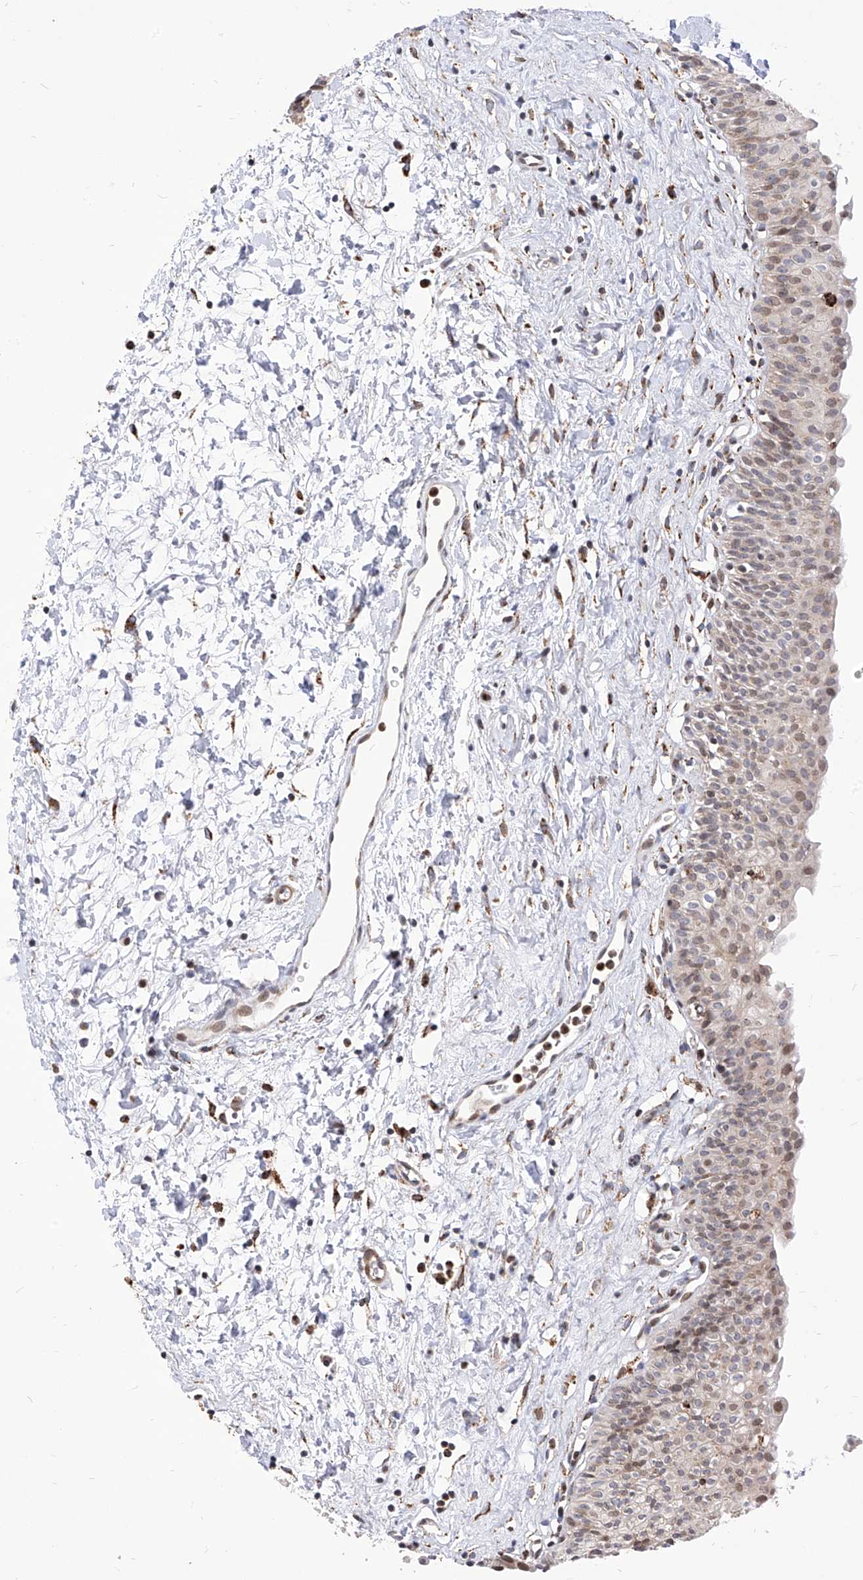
{"staining": {"intensity": "moderate", "quantity": "<25%", "location": "cytoplasmic/membranous"}, "tissue": "urinary bladder", "cell_type": "Urothelial cells", "image_type": "normal", "snomed": [{"axis": "morphology", "description": "Normal tissue, NOS"}, {"axis": "topography", "description": "Urinary bladder"}], "caption": "Immunohistochemical staining of benign human urinary bladder displays <25% levels of moderate cytoplasmic/membranous protein positivity in approximately <25% of urothelial cells. (DAB (3,3'-diaminobenzidine) IHC, brown staining for protein, blue staining for nuclei).", "gene": "TTLL8", "patient": {"sex": "male", "age": 51}}